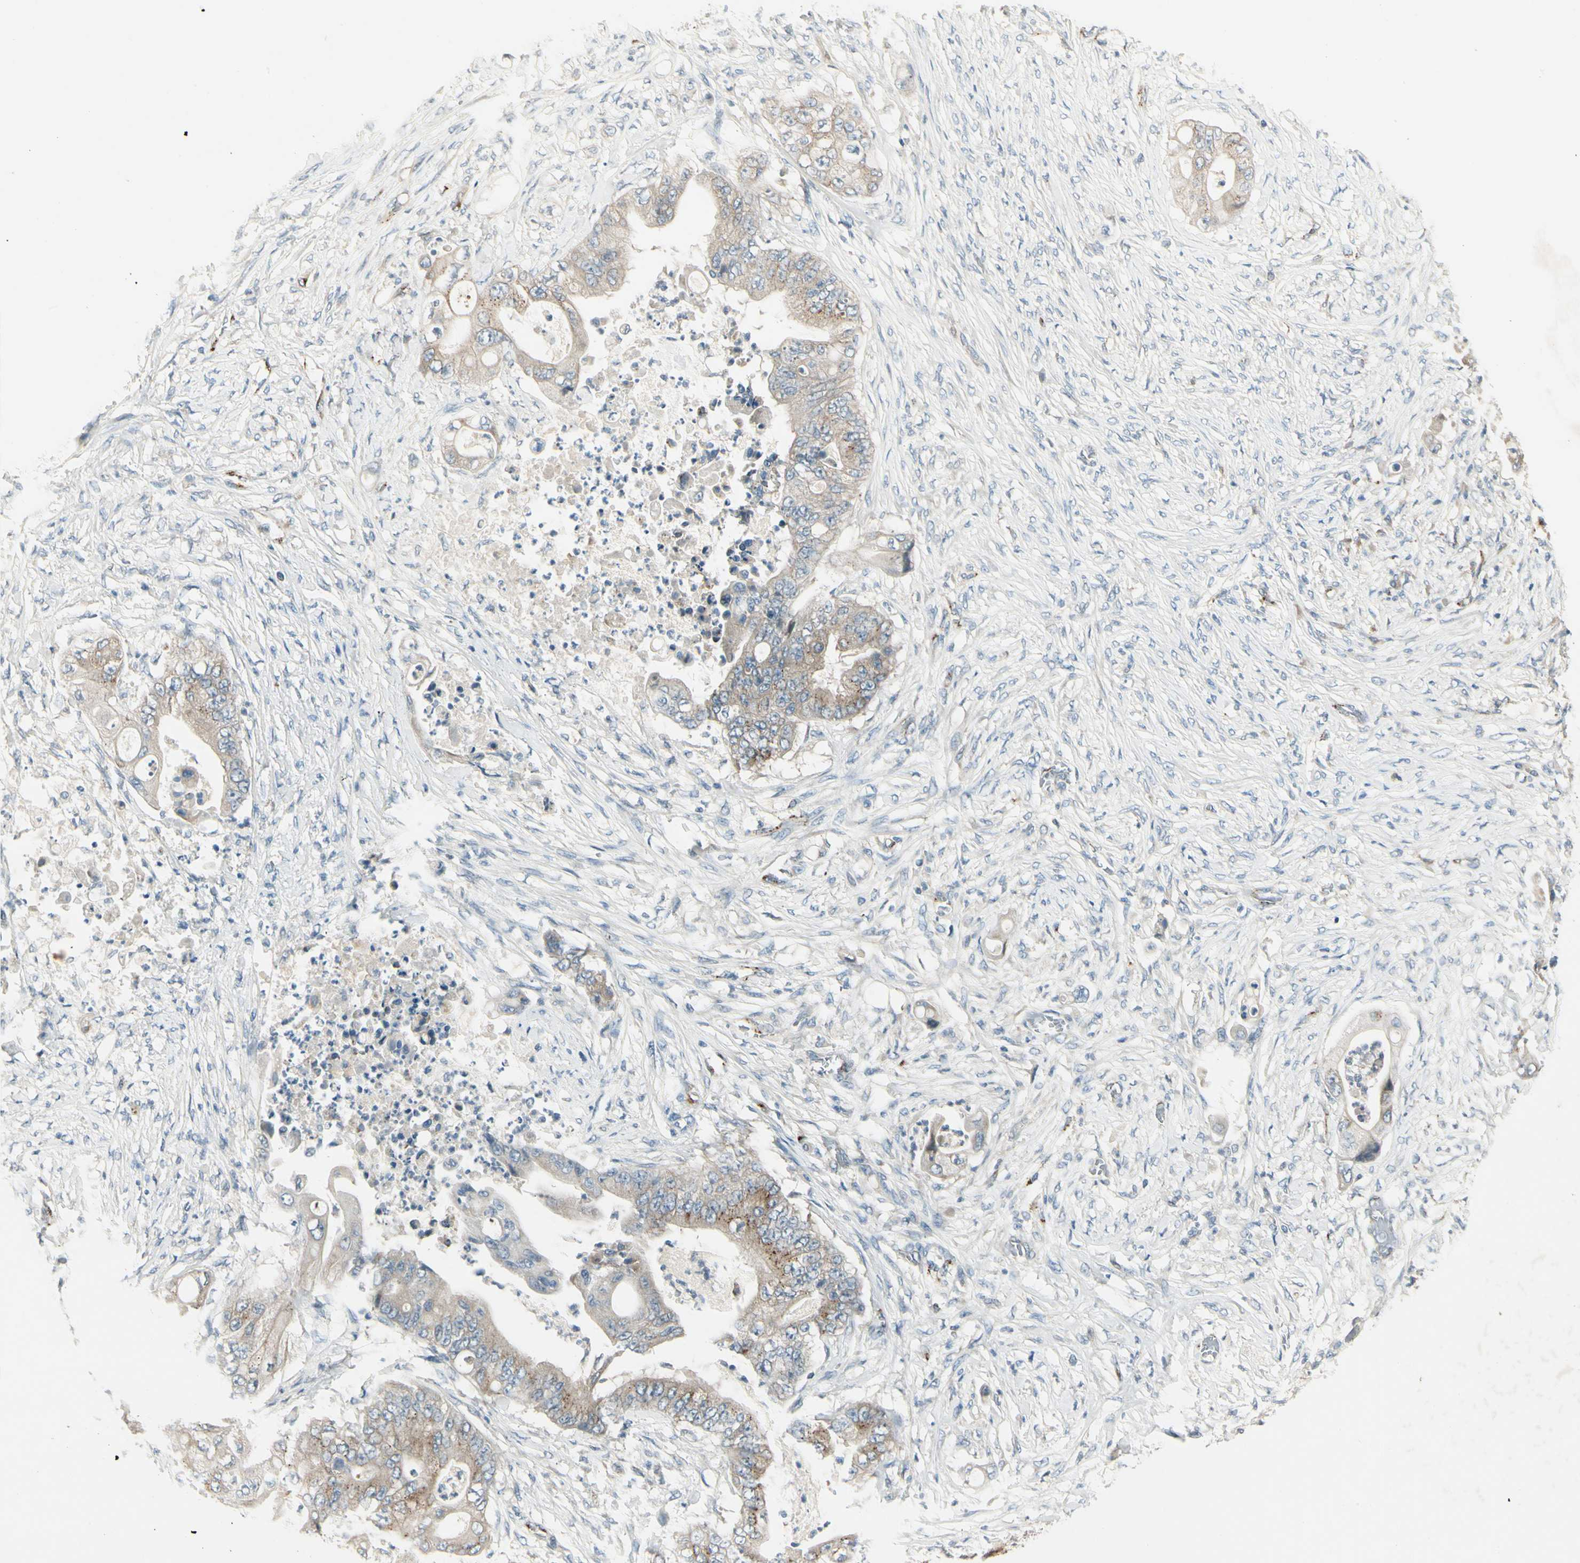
{"staining": {"intensity": "weak", "quantity": ">75%", "location": "cytoplasmic/membranous"}, "tissue": "stomach cancer", "cell_type": "Tumor cells", "image_type": "cancer", "snomed": [{"axis": "morphology", "description": "Adenocarcinoma, NOS"}, {"axis": "topography", "description": "Stomach"}], "caption": "IHC photomicrograph of human stomach adenocarcinoma stained for a protein (brown), which shows low levels of weak cytoplasmic/membranous expression in about >75% of tumor cells.", "gene": "MANSC1", "patient": {"sex": "female", "age": 73}}